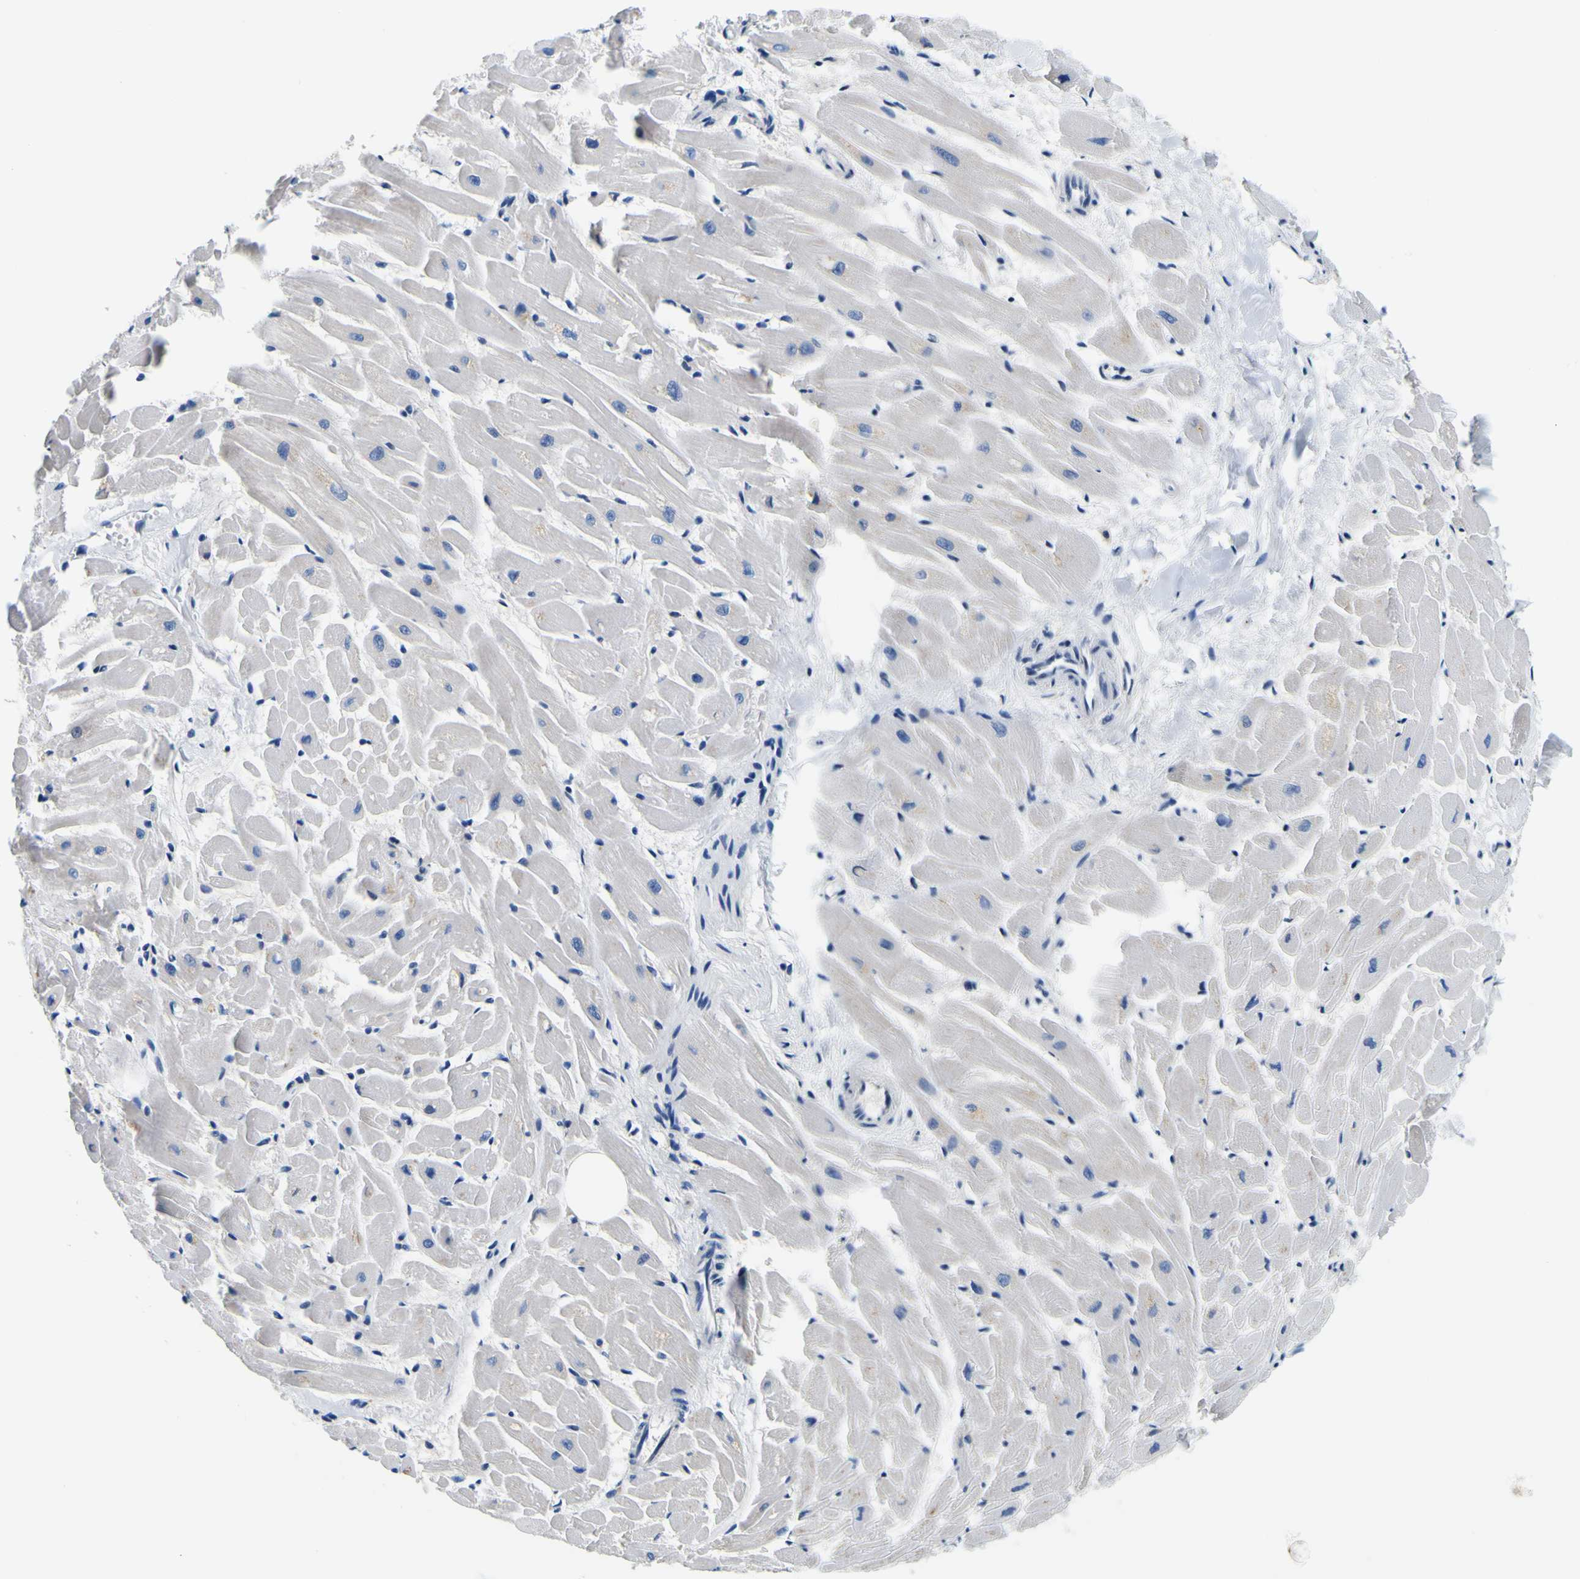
{"staining": {"intensity": "negative", "quantity": "none", "location": "none"}, "tissue": "heart muscle", "cell_type": "Cardiomyocytes", "image_type": "normal", "snomed": [{"axis": "morphology", "description": "Normal tissue, NOS"}, {"axis": "topography", "description": "Heart"}], "caption": "High power microscopy photomicrograph of an immunohistochemistry (IHC) micrograph of benign heart muscle, revealing no significant expression in cardiomyocytes. (Stains: DAB (3,3'-diaminobenzidine) immunohistochemistry (IHC) with hematoxylin counter stain, Microscopy: brightfield microscopy at high magnification).", "gene": "NLRP3", "patient": {"sex": "female", "age": 19}}